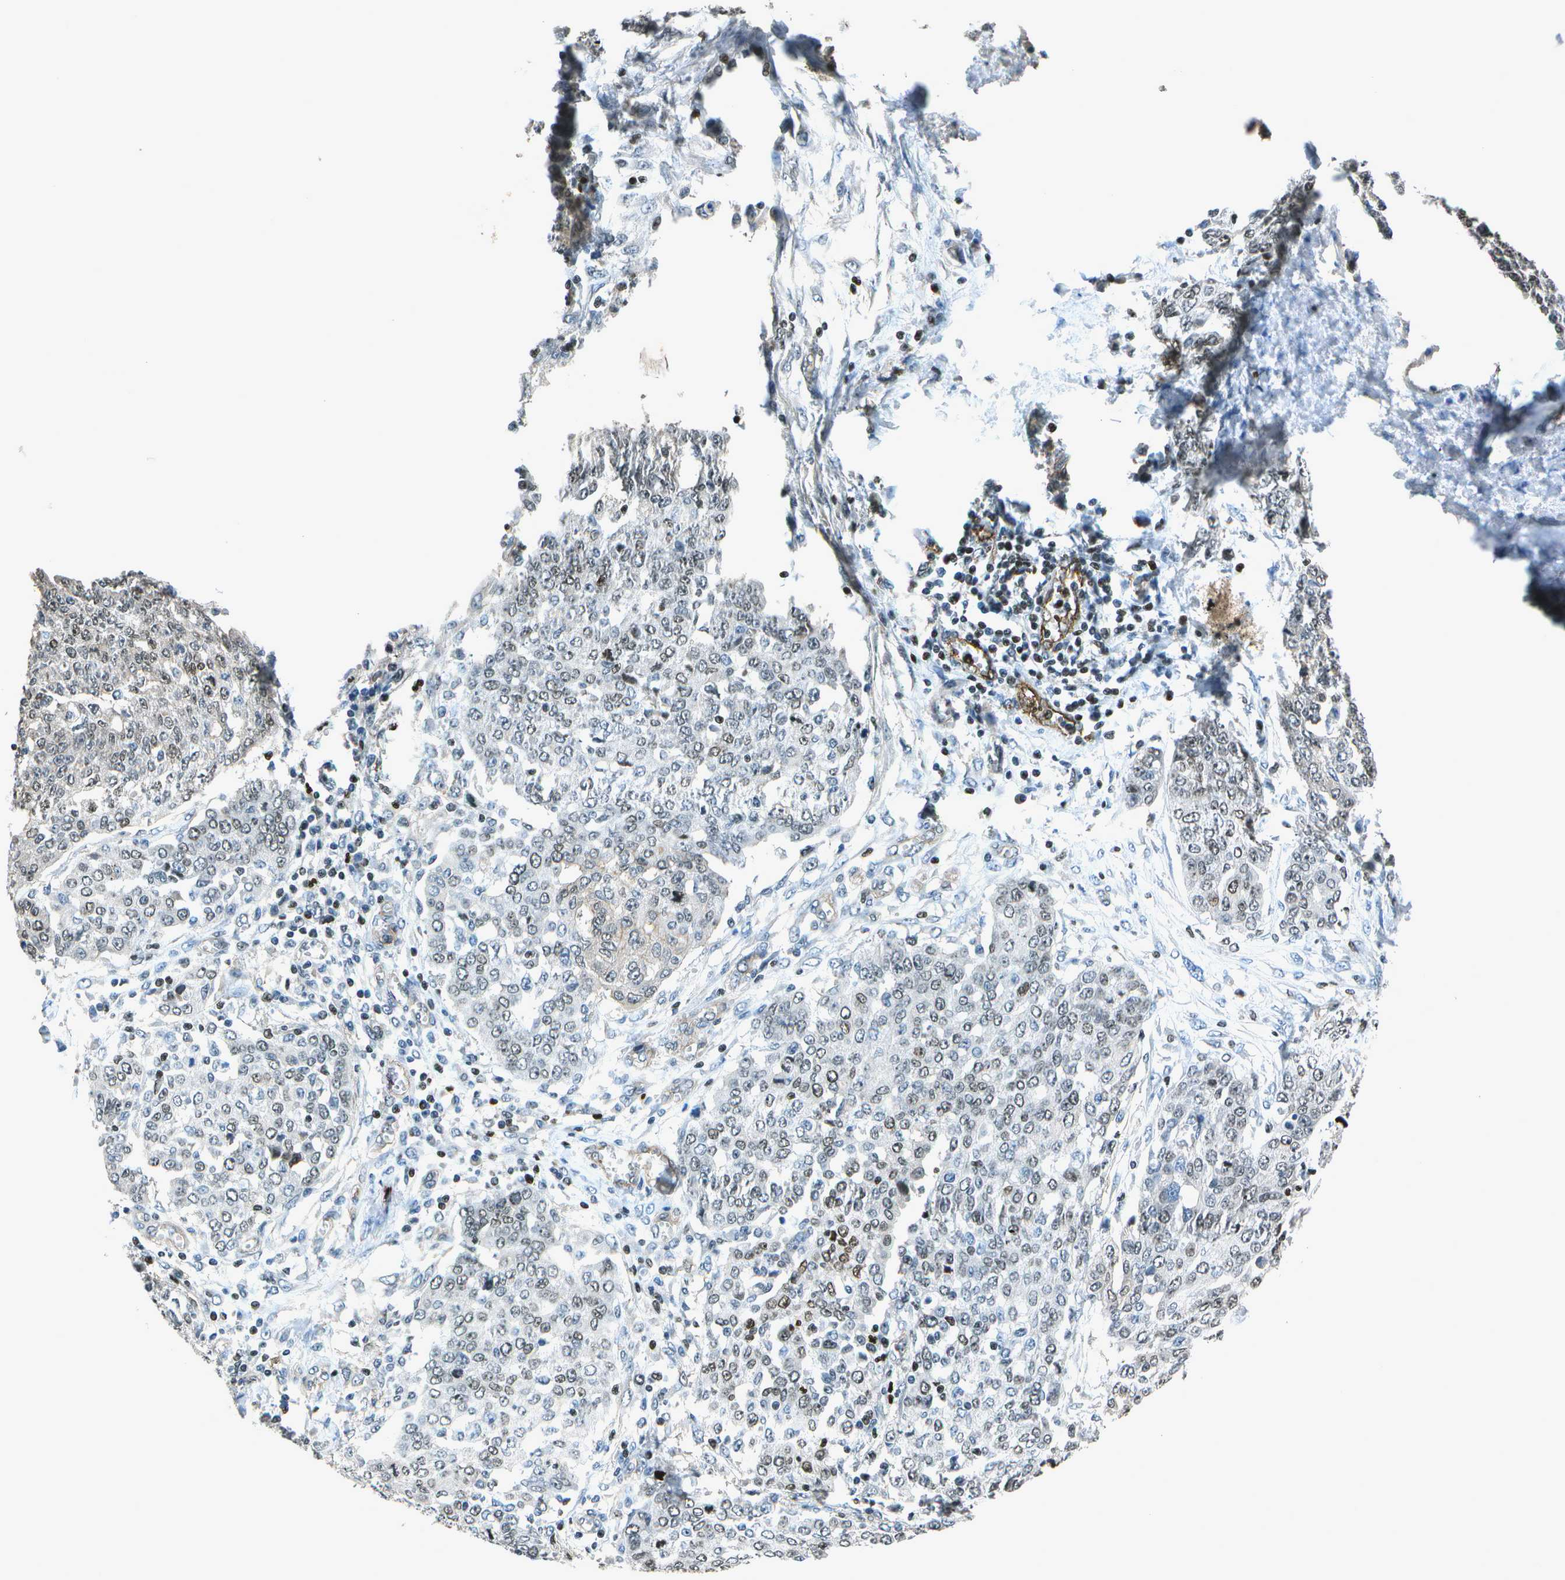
{"staining": {"intensity": "weak", "quantity": "25%-75%", "location": "nuclear"}, "tissue": "ovarian cancer", "cell_type": "Tumor cells", "image_type": "cancer", "snomed": [{"axis": "morphology", "description": "Cystadenocarcinoma, serous, NOS"}, {"axis": "topography", "description": "Soft tissue"}, {"axis": "topography", "description": "Ovary"}], "caption": "Human serous cystadenocarcinoma (ovarian) stained with a brown dye exhibits weak nuclear positive positivity in about 25%-75% of tumor cells.", "gene": "PDLIM1", "patient": {"sex": "female", "age": 57}}